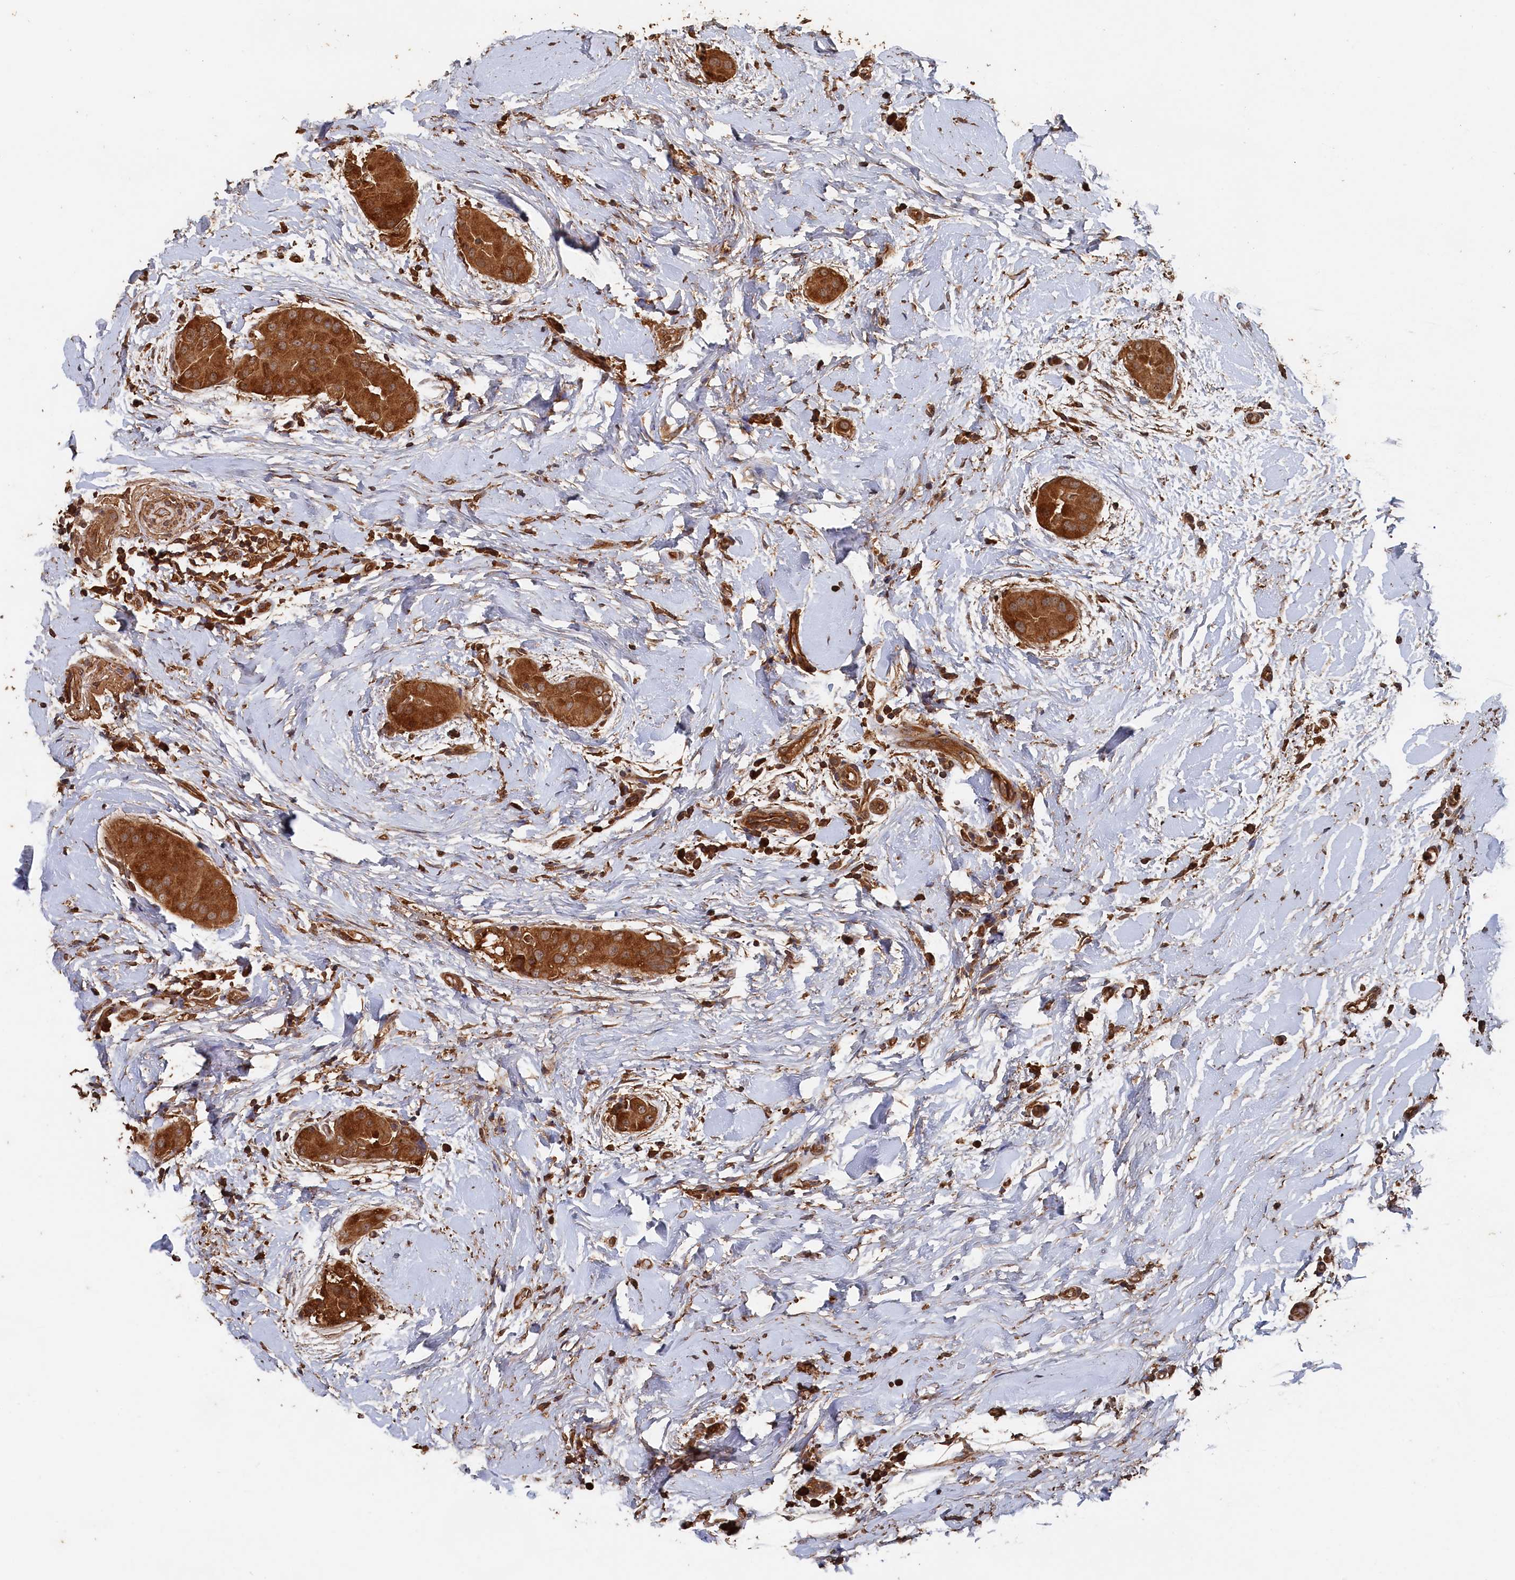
{"staining": {"intensity": "strong", "quantity": ">75%", "location": "cytoplasmic/membranous"}, "tissue": "thyroid cancer", "cell_type": "Tumor cells", "image_type": "cancer", "snomed": [{"axis": "morphology", "description": "Papillary adenocarcinoma, NOS"}, {"axis": "topography", "description": "Thyroid gland"}], "caption": "Human thyroid cancer stained for a protein (brown) demonstrates strong cytoplasmic/membranous positive staining in approximately >75% of tumor cells.", "gene": "SNX33", "patient": {"sex": "male", "age": 33}}